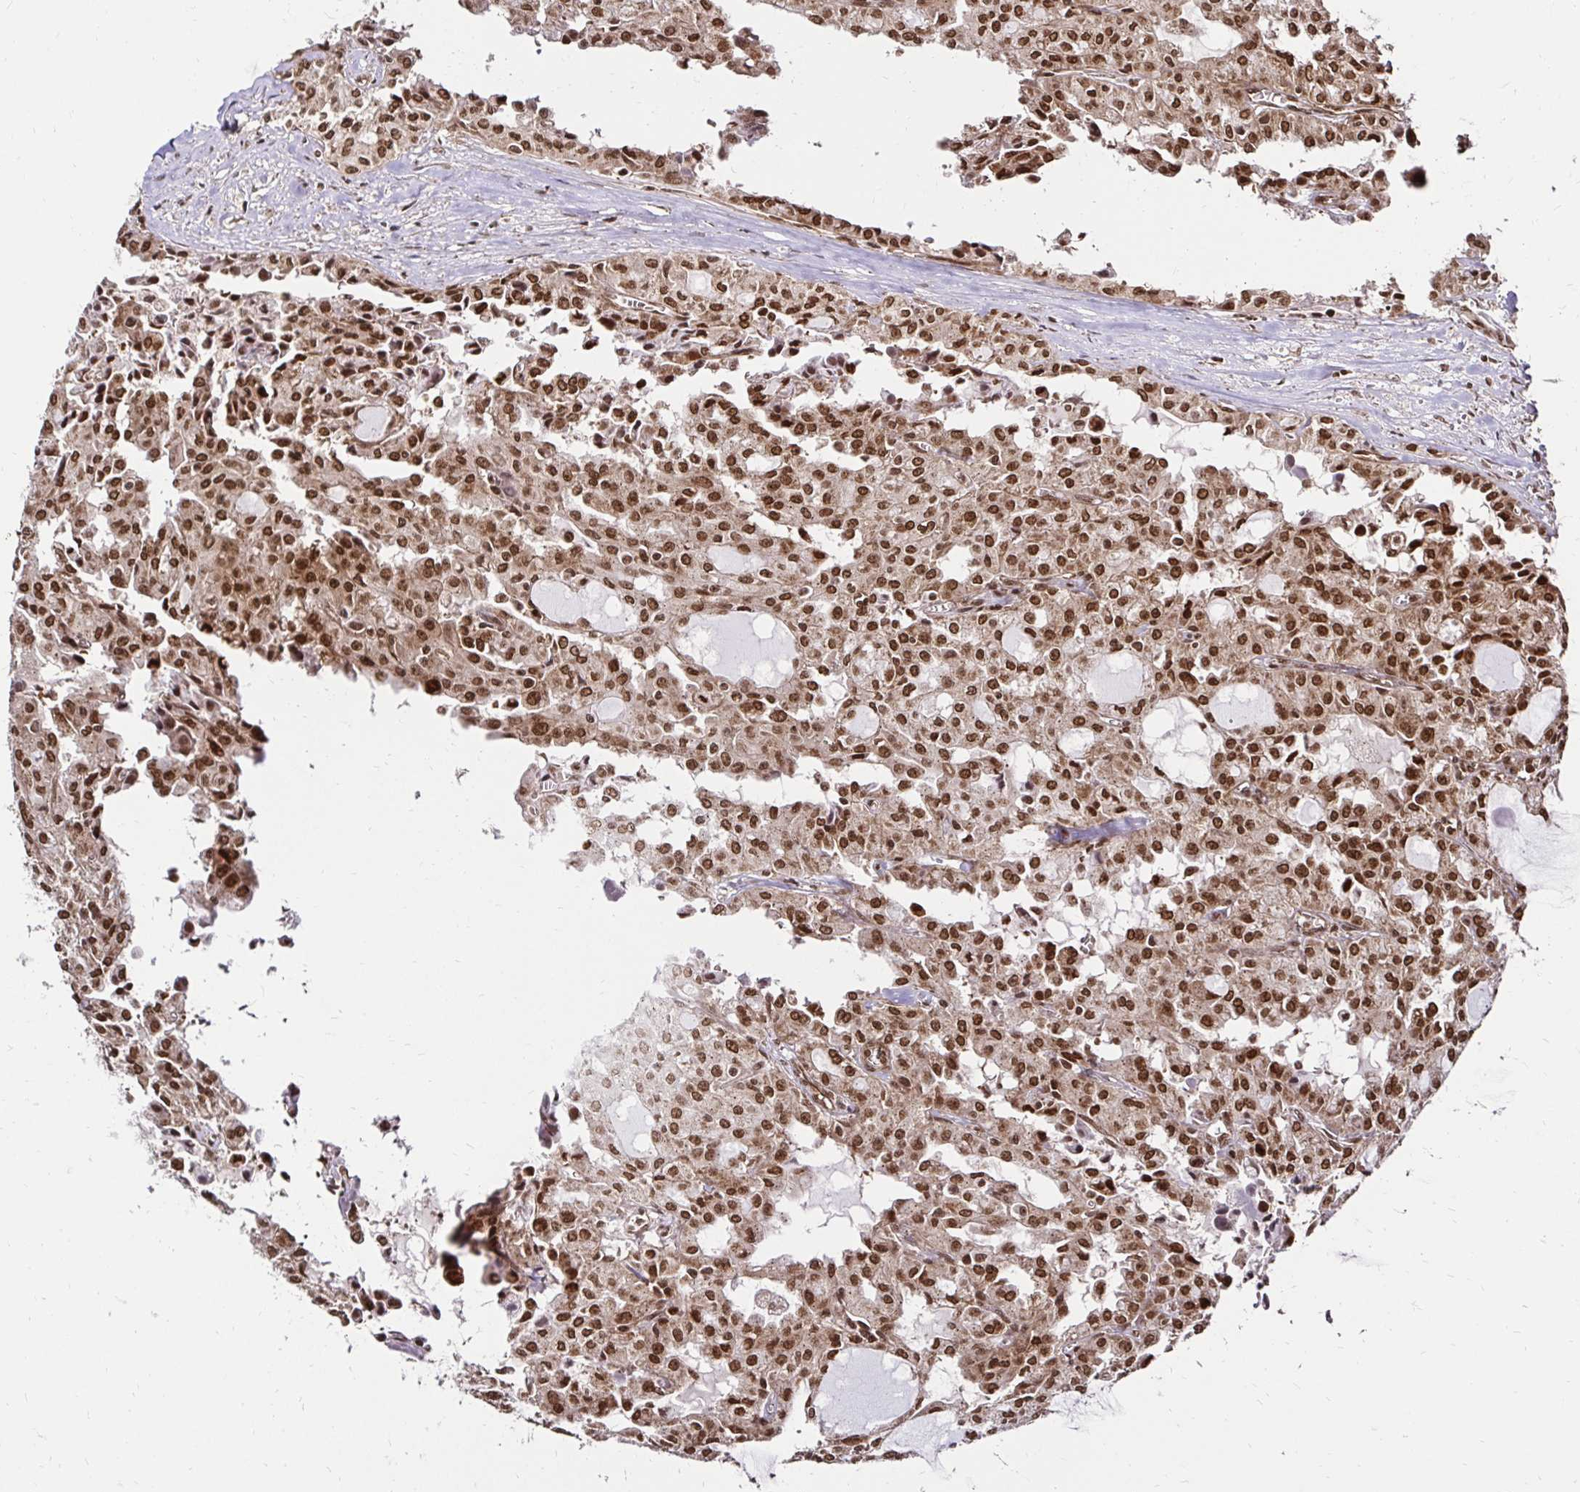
{"staining": {"intensity": "moderate", "quantity": ">75%", "location": "nuclear"}, "tissue": "head and neck cancer", "cell_type": "Tumor cells", "image_type": "cancer", "snomed": [{"axis": "morphology", "description": "Adenocarcinoma, NOS"}, {"axis": "topography", "description": "Head-Neck"}], "caption": "The micrograph reveals a brown stain indicating the presence of a protein in the nuclear of tumor cells in head and neck cancer (adenocarcinoma).", "gene": "GLYR1", "patient": {"sex": "male", "age": 64}}